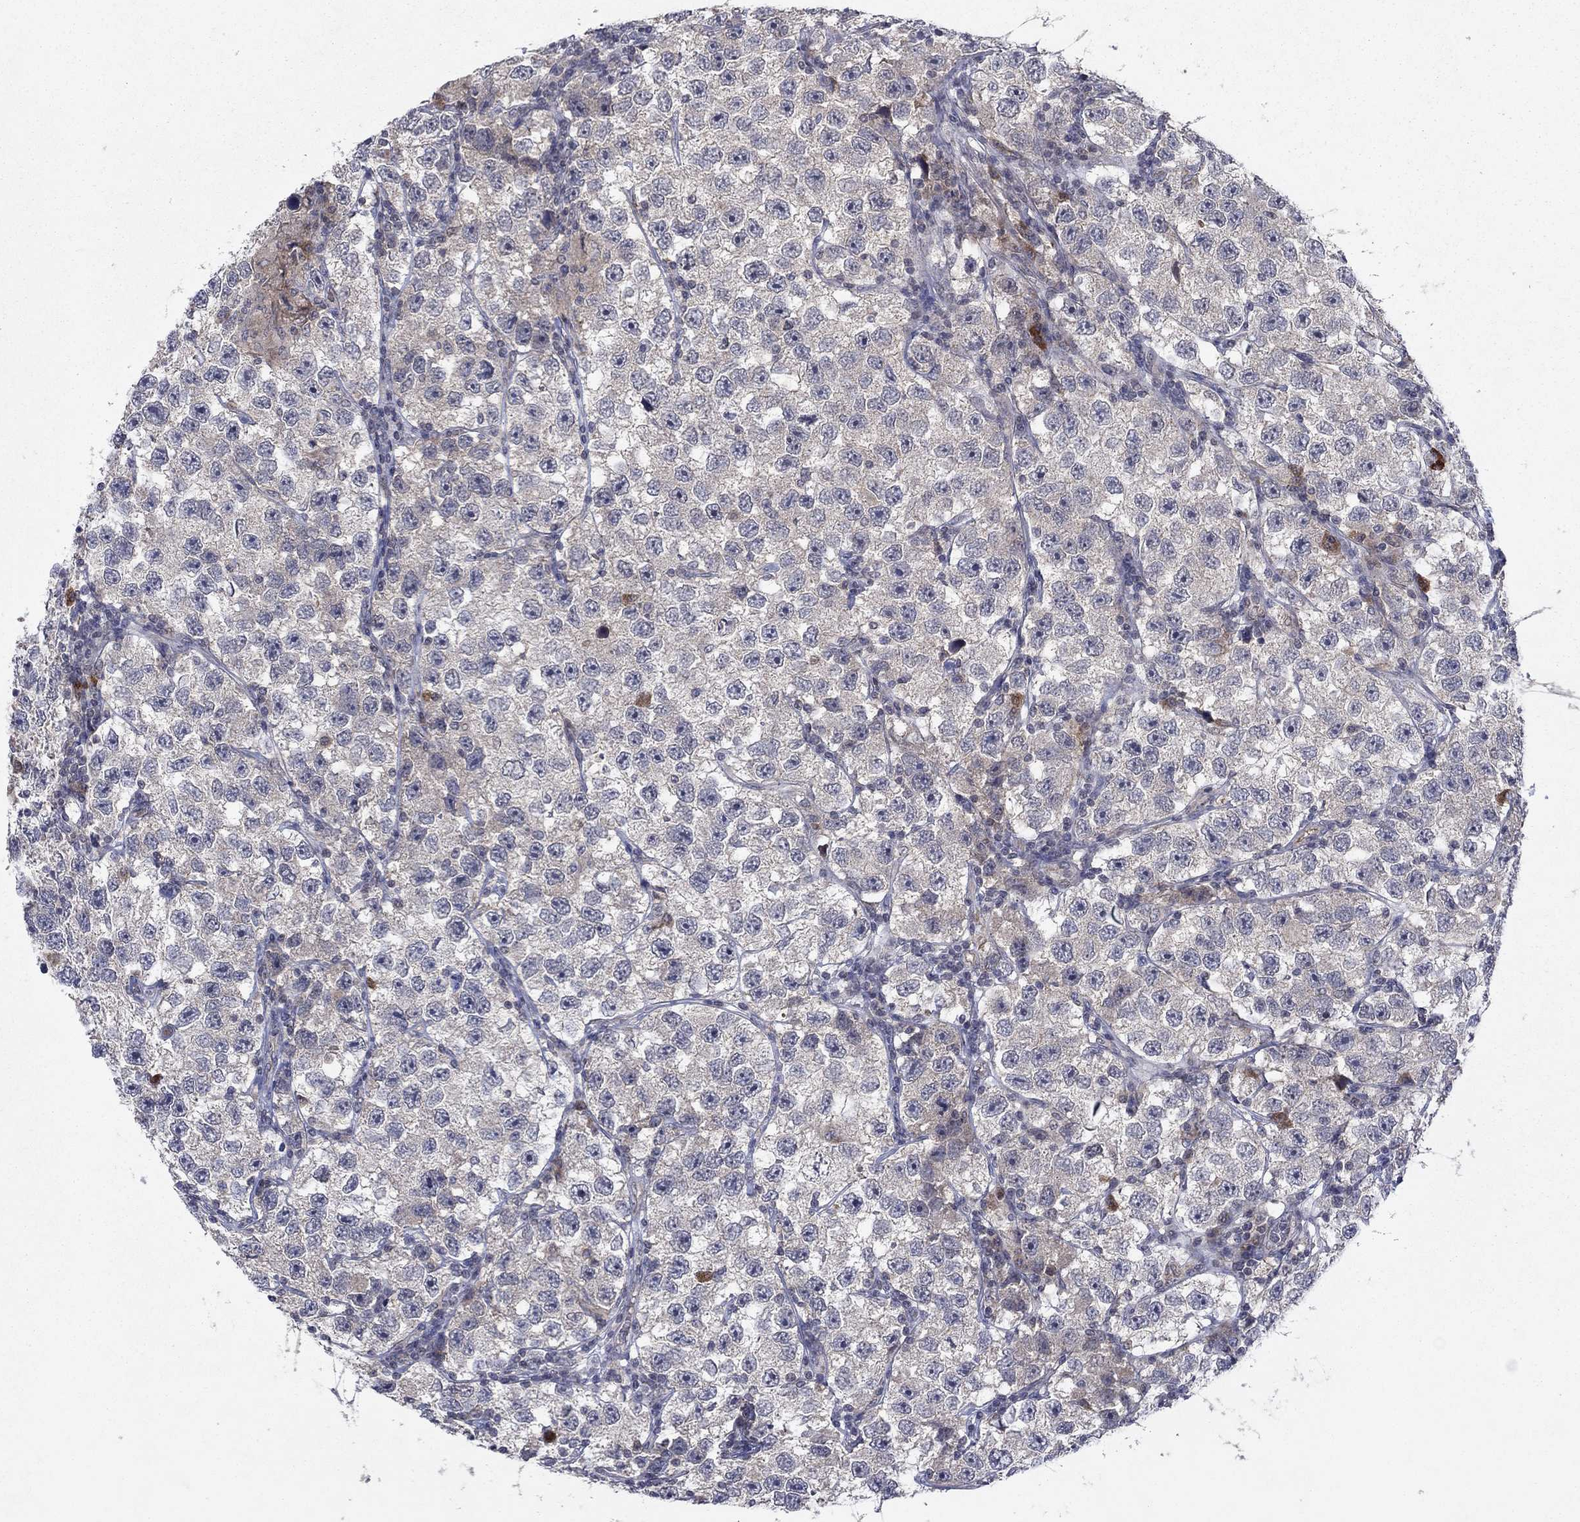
{"staining": {"intensity": "negative", "quantity": "none", "location": "none"}, "tissue": "testis cancer", "cell_type": "Tumor cells", "image_type": "cancer", "snomed": [{"axis": "morphology", "description": "Seminoma, NOS"}, {"axis": "topography", "description": "Testis"}], "caption": "Immunohistochemistry image of neoplastic tissue: human testis cancer stained with DAB displays no significant protein positivity in tumor cells.", "gene": "IL4", "patient": {"sex": "male", "age": 26}}